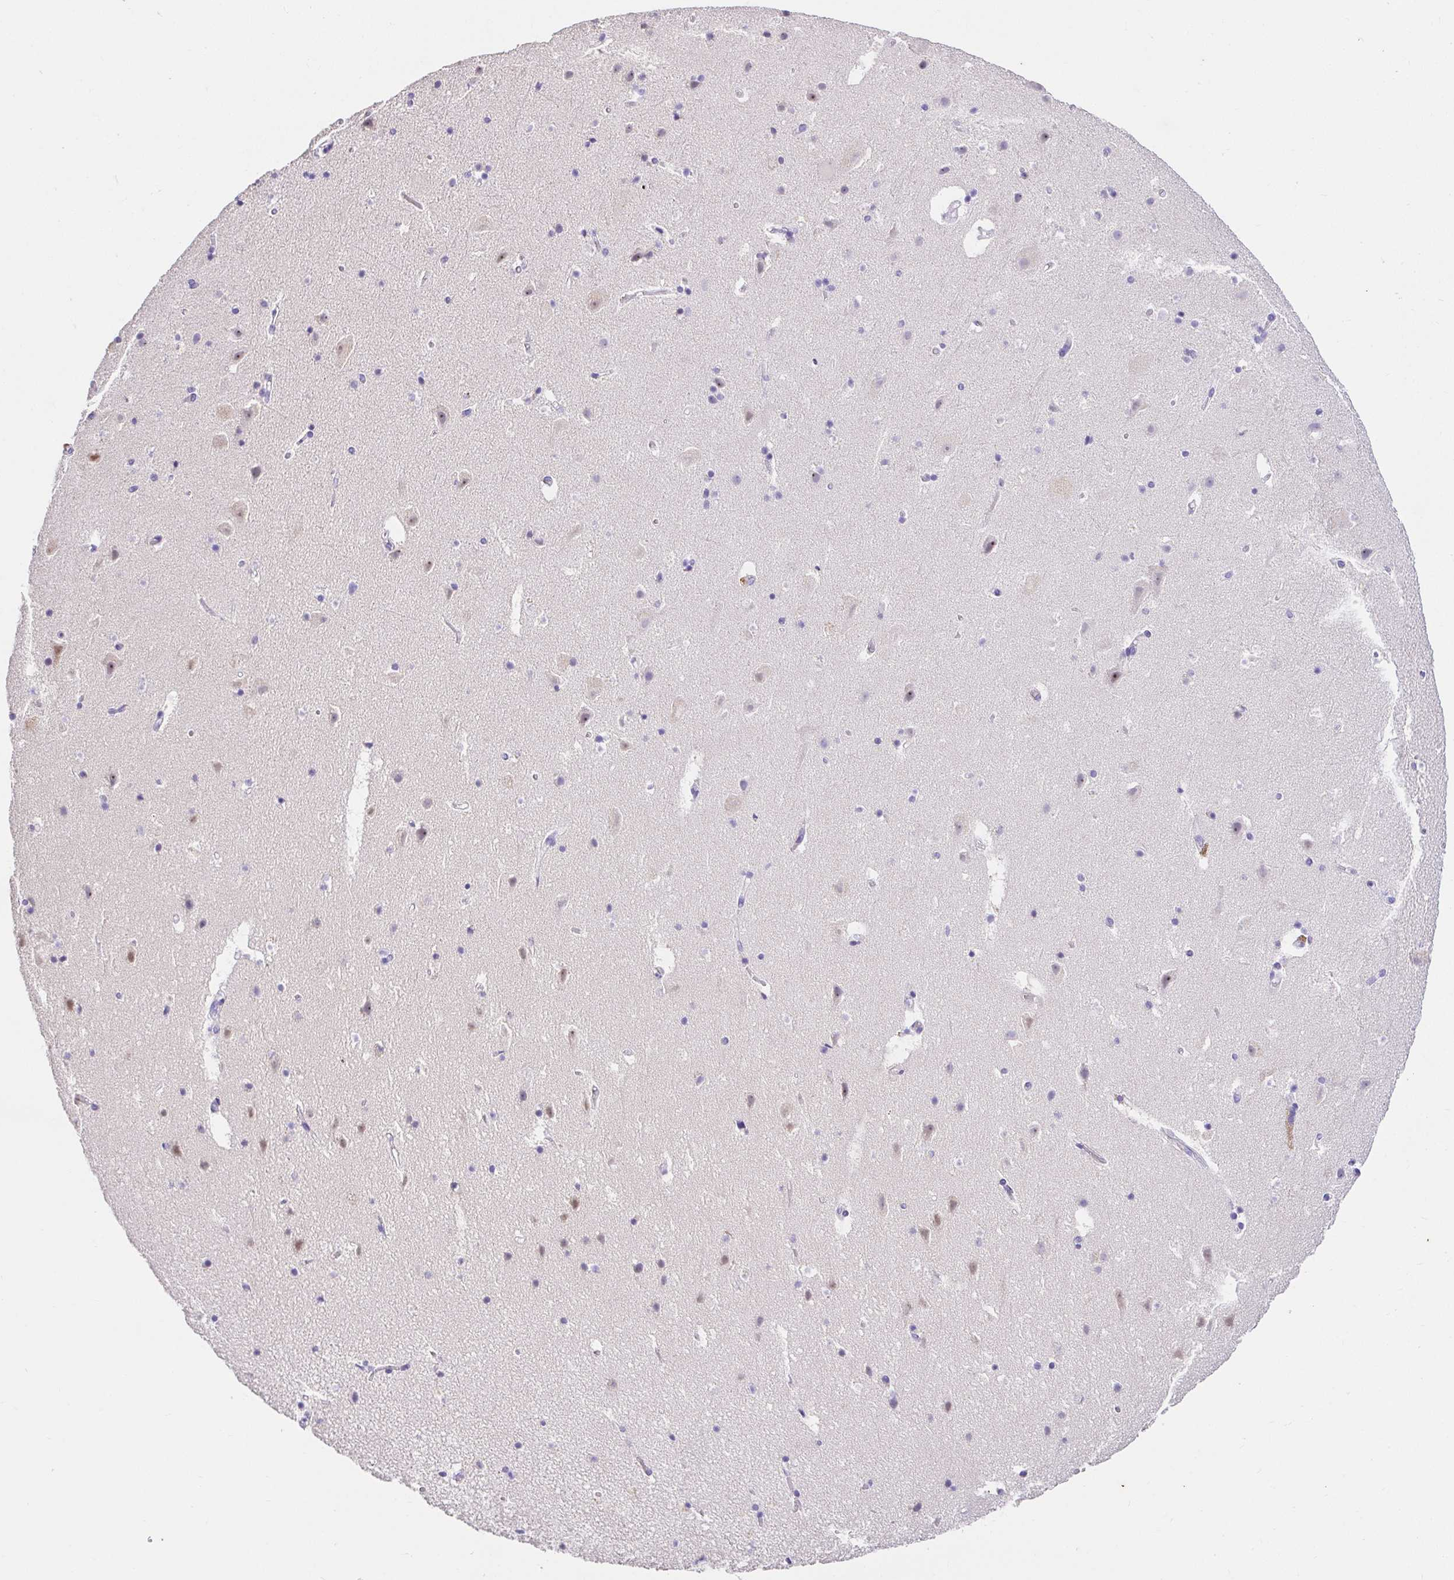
{"staining": {"intensity": "negative", "quantity": "none", "location": "none"}, "tissue": "cerebral cortex", "cell_type": "Endothelial cells", "image_type": "normal", "snomed": [{"axis": "morphology", "description": "Normal tissue, NOS"}, {"axis": "topography", "description": "Cerebral cortex"}], "caption": "This histopathology image is of unremarkable cerebral cortex stained with IHC to label a protein in brown with the nuclei are counter-stained blue. There is no staining in endothelial cells. (Brightfield microscopy of DAB (3,3'-diaminobenzidine) IHC at high magnification).", "gene": "CDO1", "patient": {"sex": "female", "age": 42}}